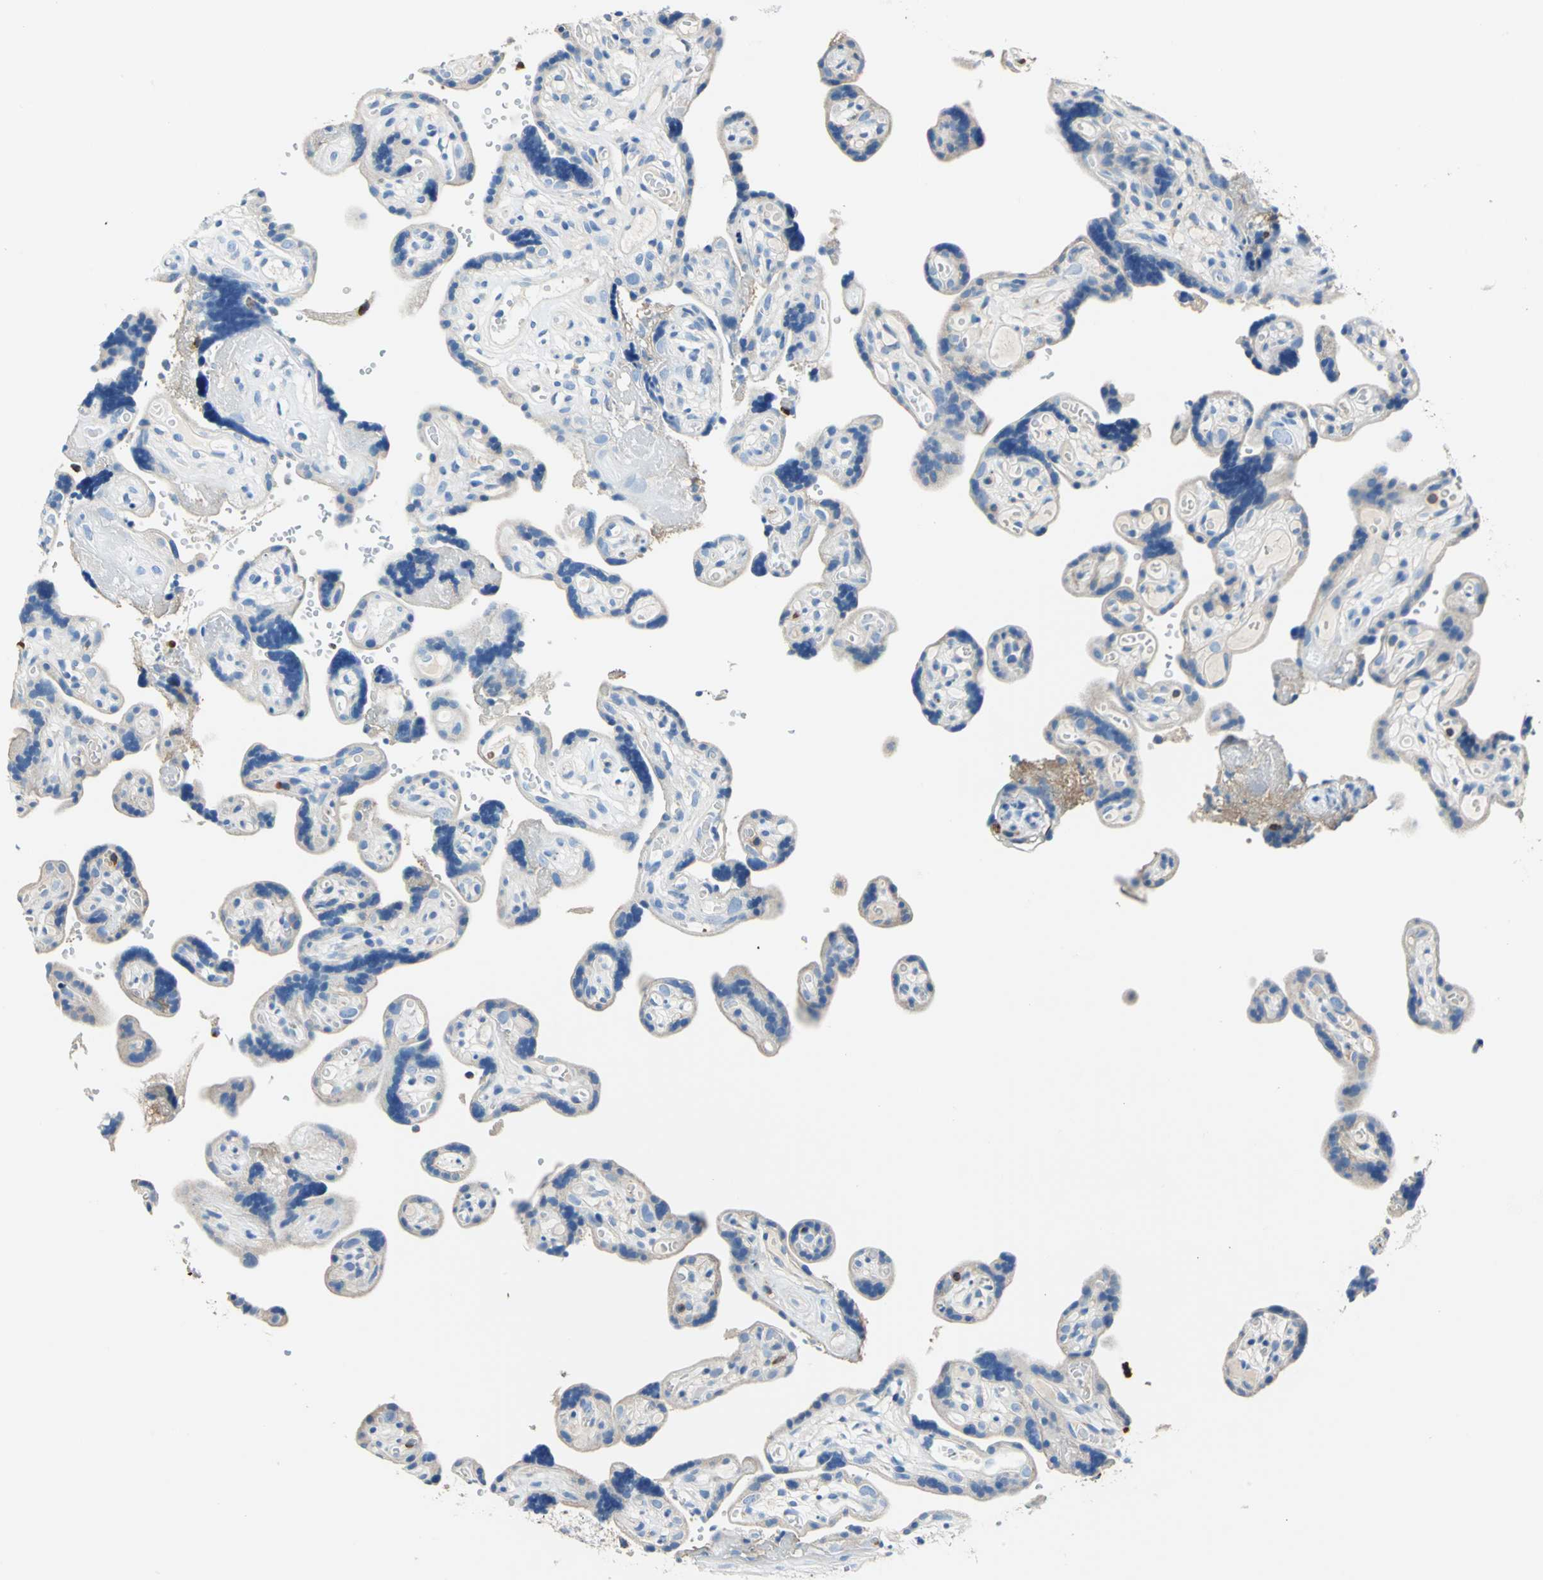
{"staining": {"intensity": "moderate", "quantity": "<25%", "location": "cytoplasmic/membranous"}, "tissue": "placenta", "cell_type": "Trophoblastic cells", "image_type": "normal", "snomed": [{"axis": "morphology", "description": "Normal tissue, NOS"}, {"axis": "topography", "description": "Placenta"}], "caption": "Immunohistochemistry (IHC) staining of benign placenta, which reveals low levels of moderate cytoplasmic/membranous positivity in about <25% of trophoblastic cells indicating moderate cytoplasmic/membranous protein positivity. The staining was performed using DAB (3,3'-diaminobenzidine) (brown) for protein detection and nuclei were counterstained in hematoxylin (blue).", "gene": "SEPTIN11", "patient": {"sex": "female", "age": 30}}